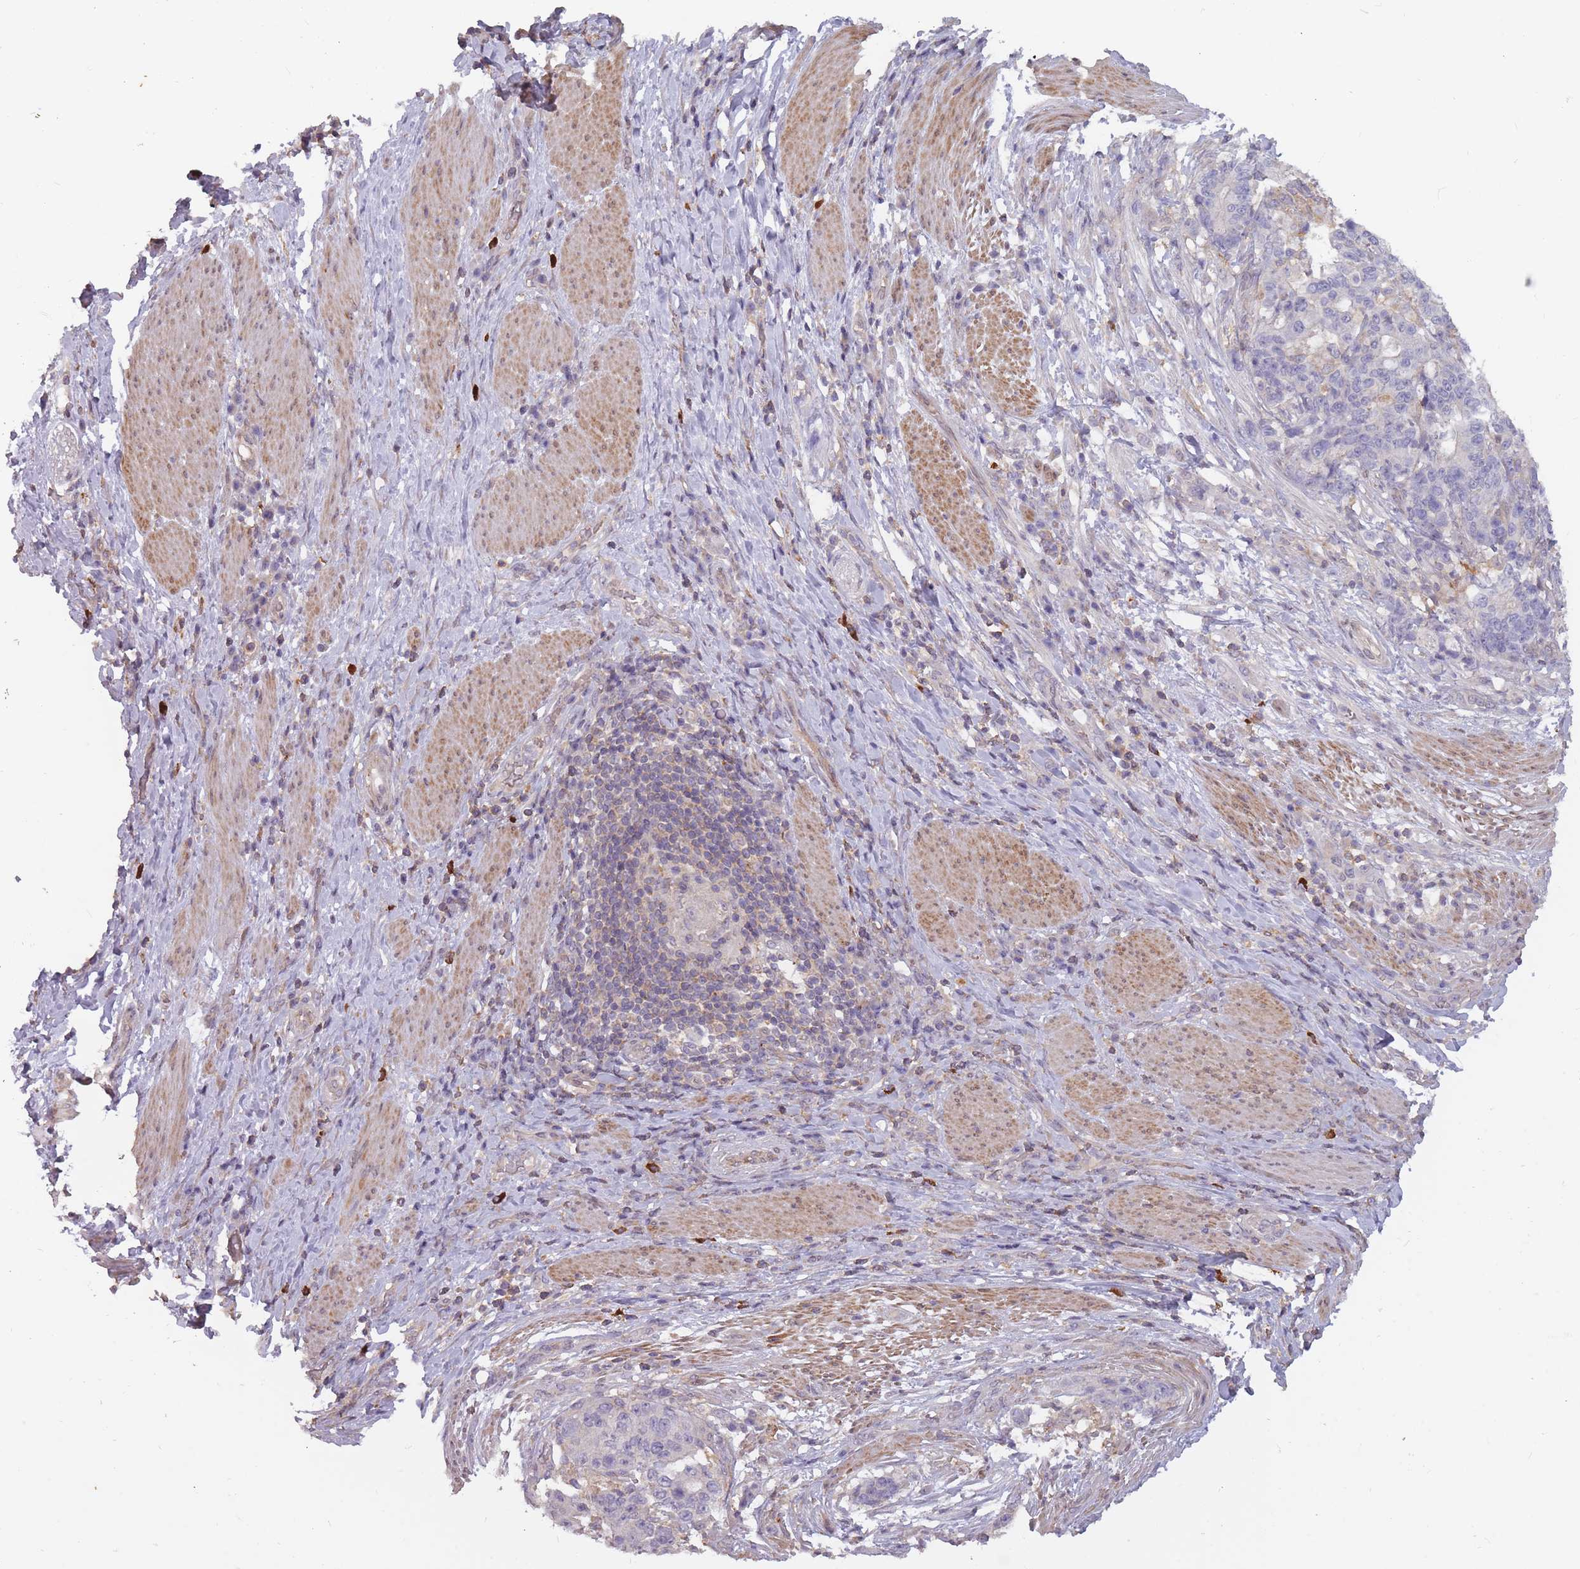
{"staining": {"intensity": "negative", "quantity": "none", "location": "none"}, "tissue": "stomach cancer", "cell_type": "Tumor cells", "image_type": "cancer", "snomed": [{"axis": "morphology", "description": "Normal tissue, NOS"}, {"axis": "morphology", "description": "Adenocarcinoma, NOS"}, {"axis": "topography", "description": "Stomach"}], "caption": "Adenocarcinoma (stomach) was stained to show a protein in brown. There is no significant expression in tumor cells.", "gene": "TET3", "patient": {"sex": "female", "age": 64}}